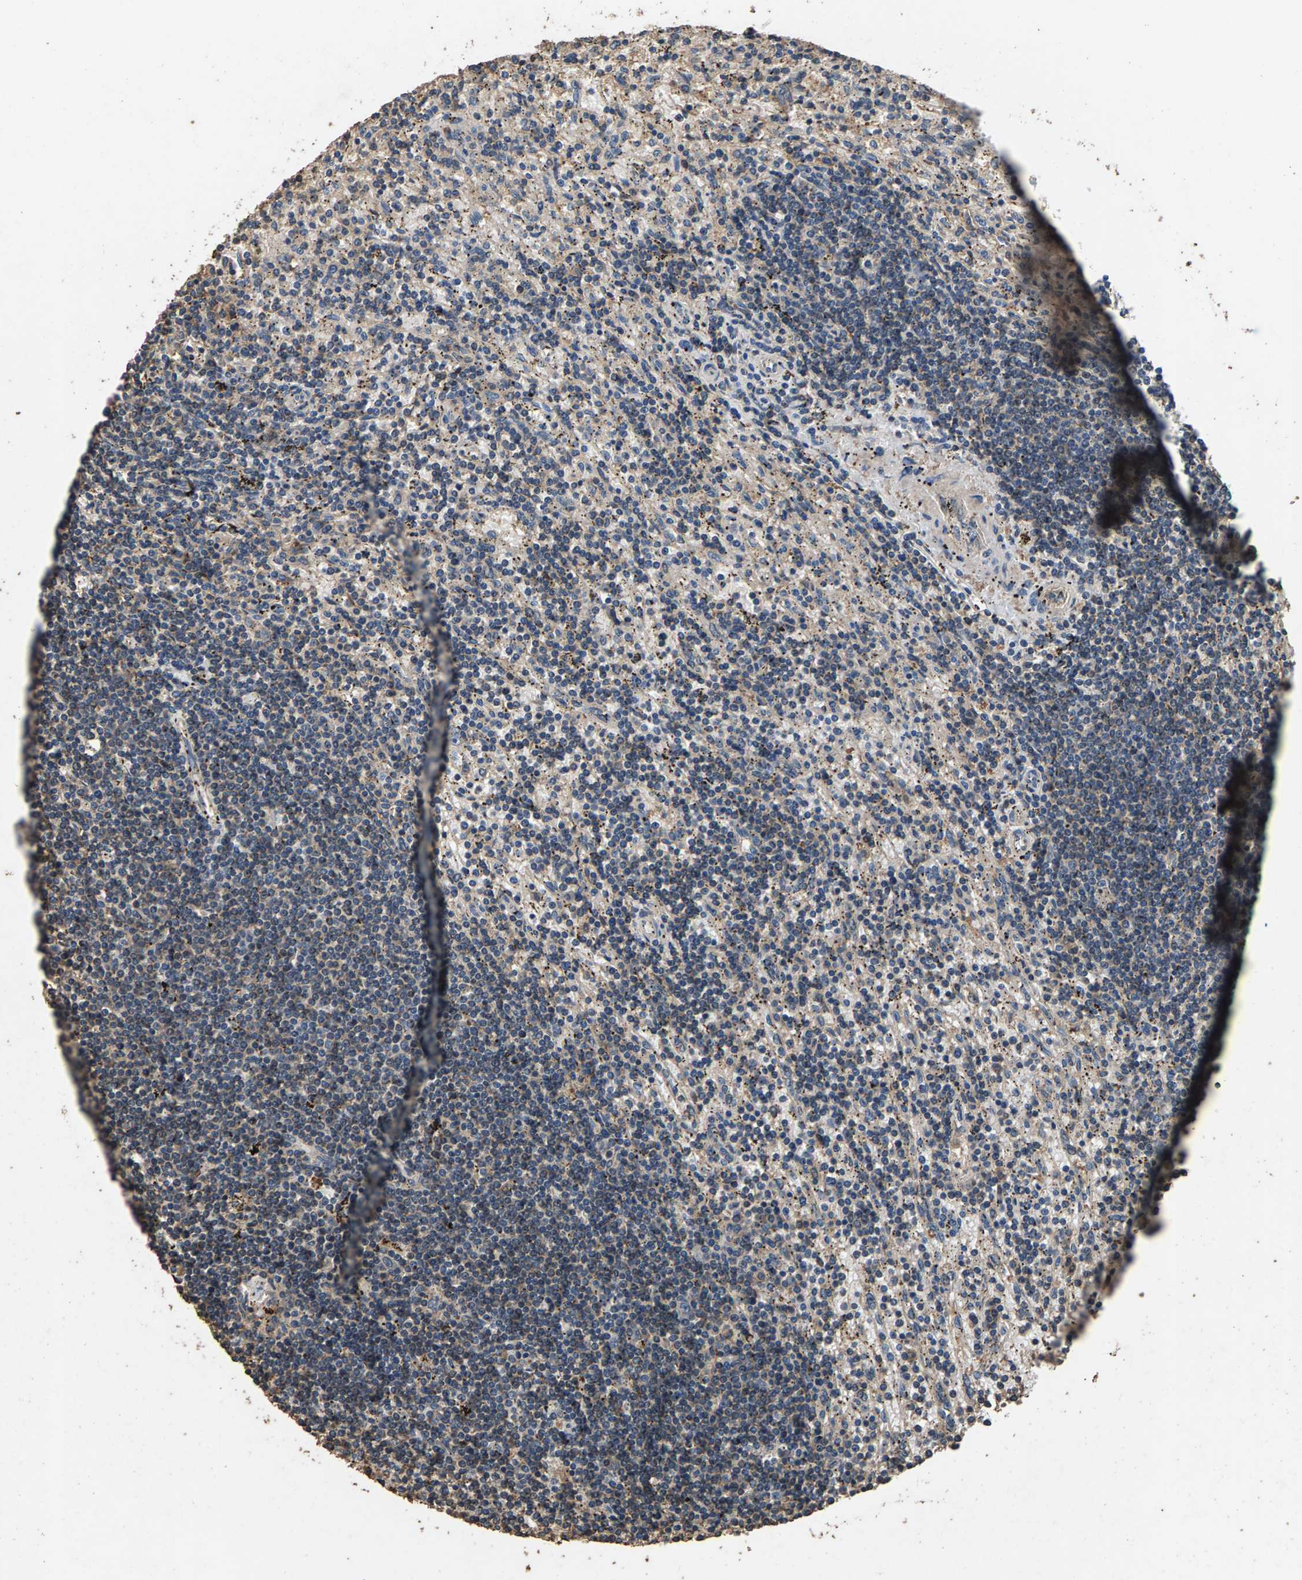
{"staining": {"intensity": "weak", "quantity": "<25%", "location": "cytoplasmic/membranous"}, "tissue": "lymphoma", "cell_type": "Tumor cells", "image_type": "cancer", "snomed": [{"axis": "morphology", "description": "Malignant lymphoma, non-Hodgkin's type, Low grade"}, {"axis": "topography", "description": "Spleen"}], "caption": "High power microscopy histopathology image of an immunohistochemistry histopathology image of lymphoma, revealing no significant positivity in tumor cells.", "gene": "MRPL27", "patient": {"sex": "male", "age": 76}}